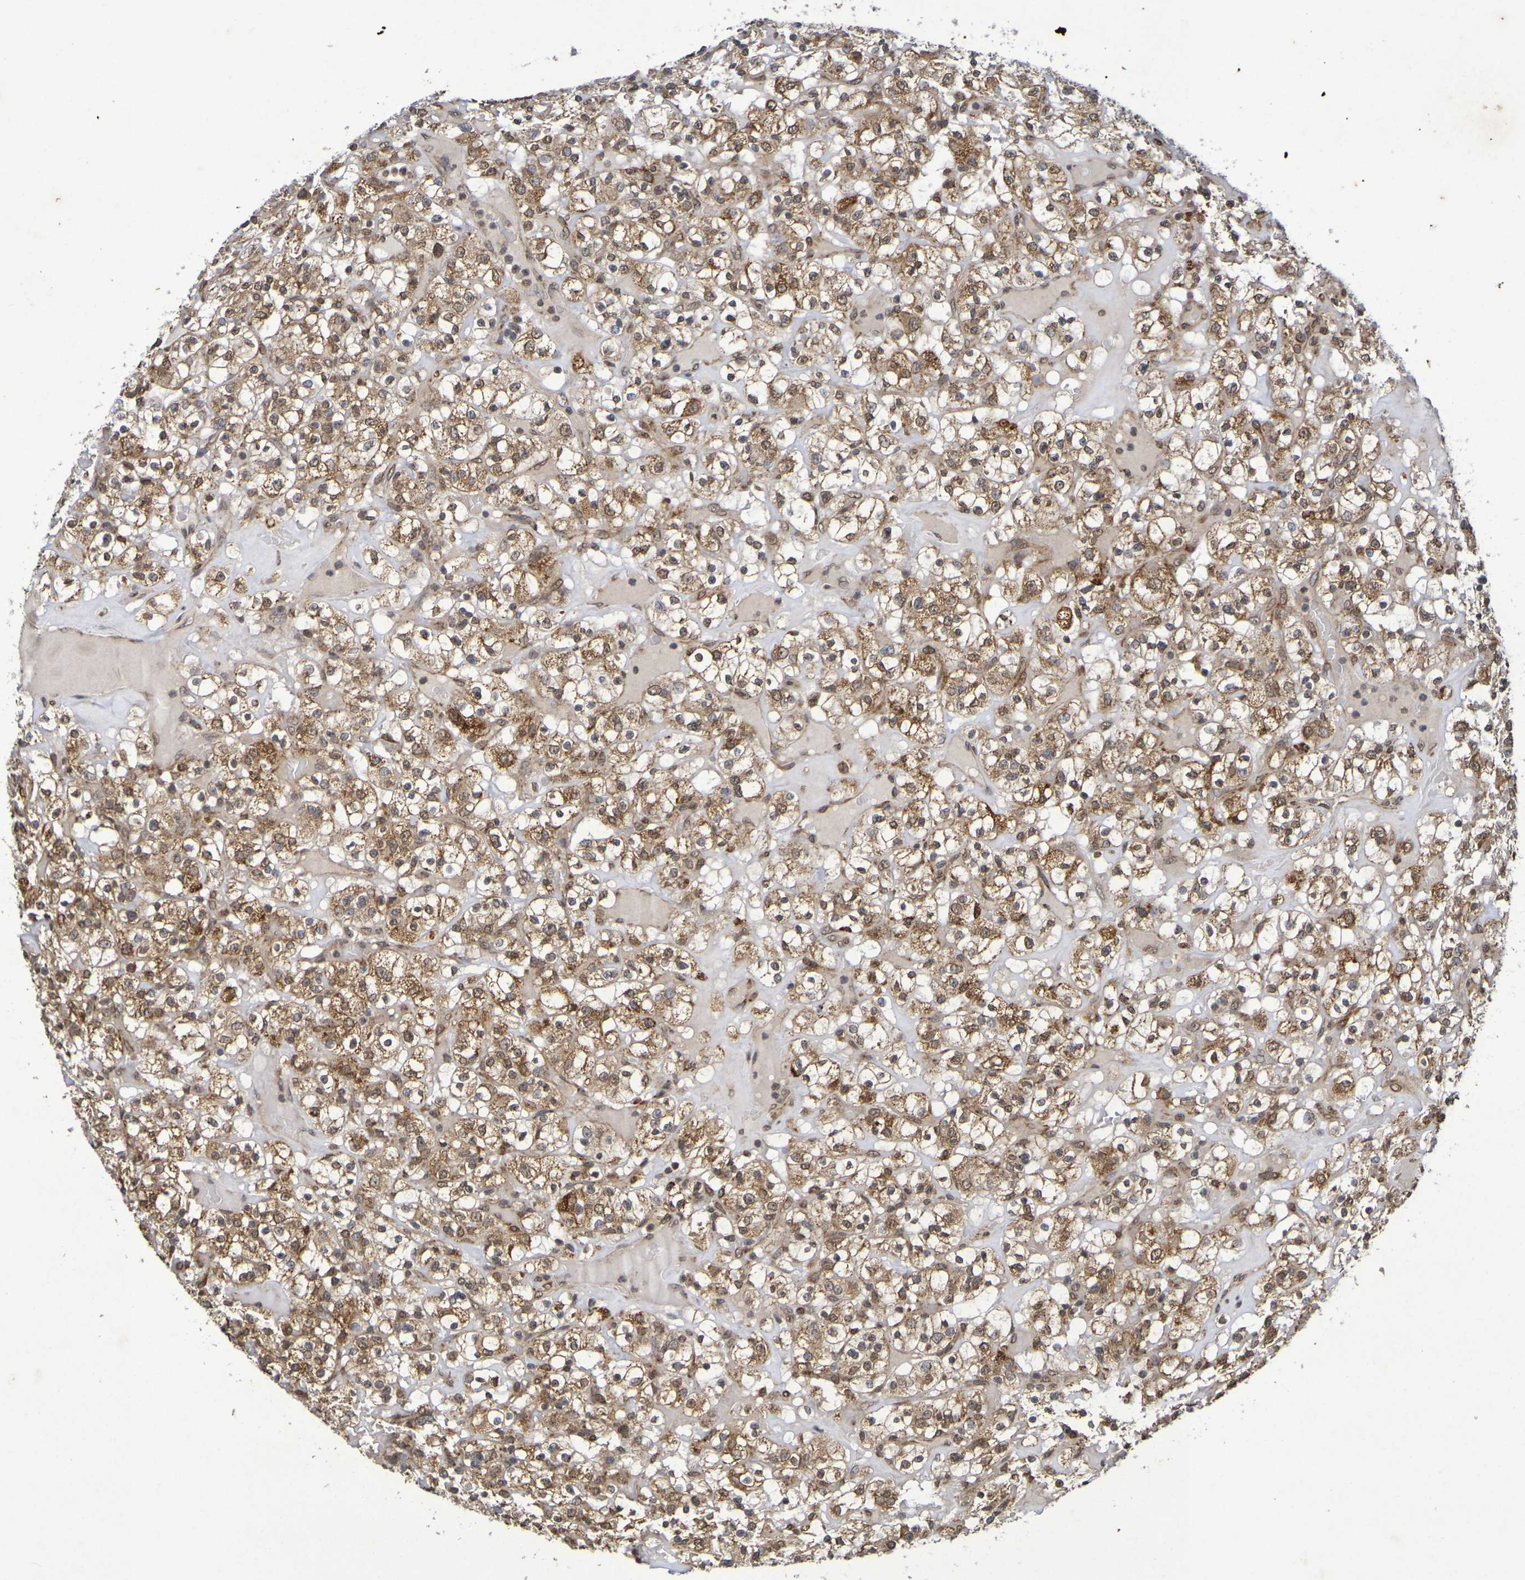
{"staining": {"intensity": "moderate", "quantity": ">75%", "location": "cytoplasmic/membranous,nuclear"}, "tissue": "renal cancer", "cell_type": "Tumor cells", "image_type": "cancer", "snomed": [{"axis": "morphology", "description": "Normal tissue, NOS"}, {"axis": "morphology", "description": "Adenocarcinoma, NOS"}, {"axis": "topography", "description": "Kidney"}], "caption": "DAB (3,3'-diaminobenzidine) immunohistochemical staining of human adenocarcinoma (renal) exhibits moderate cytoplasmic/membranous and nuclear protein expression in approximately >75% of tumor cells.", "gene": "GUCY1A2", "patient": {"sex": "female", "age": 72}}